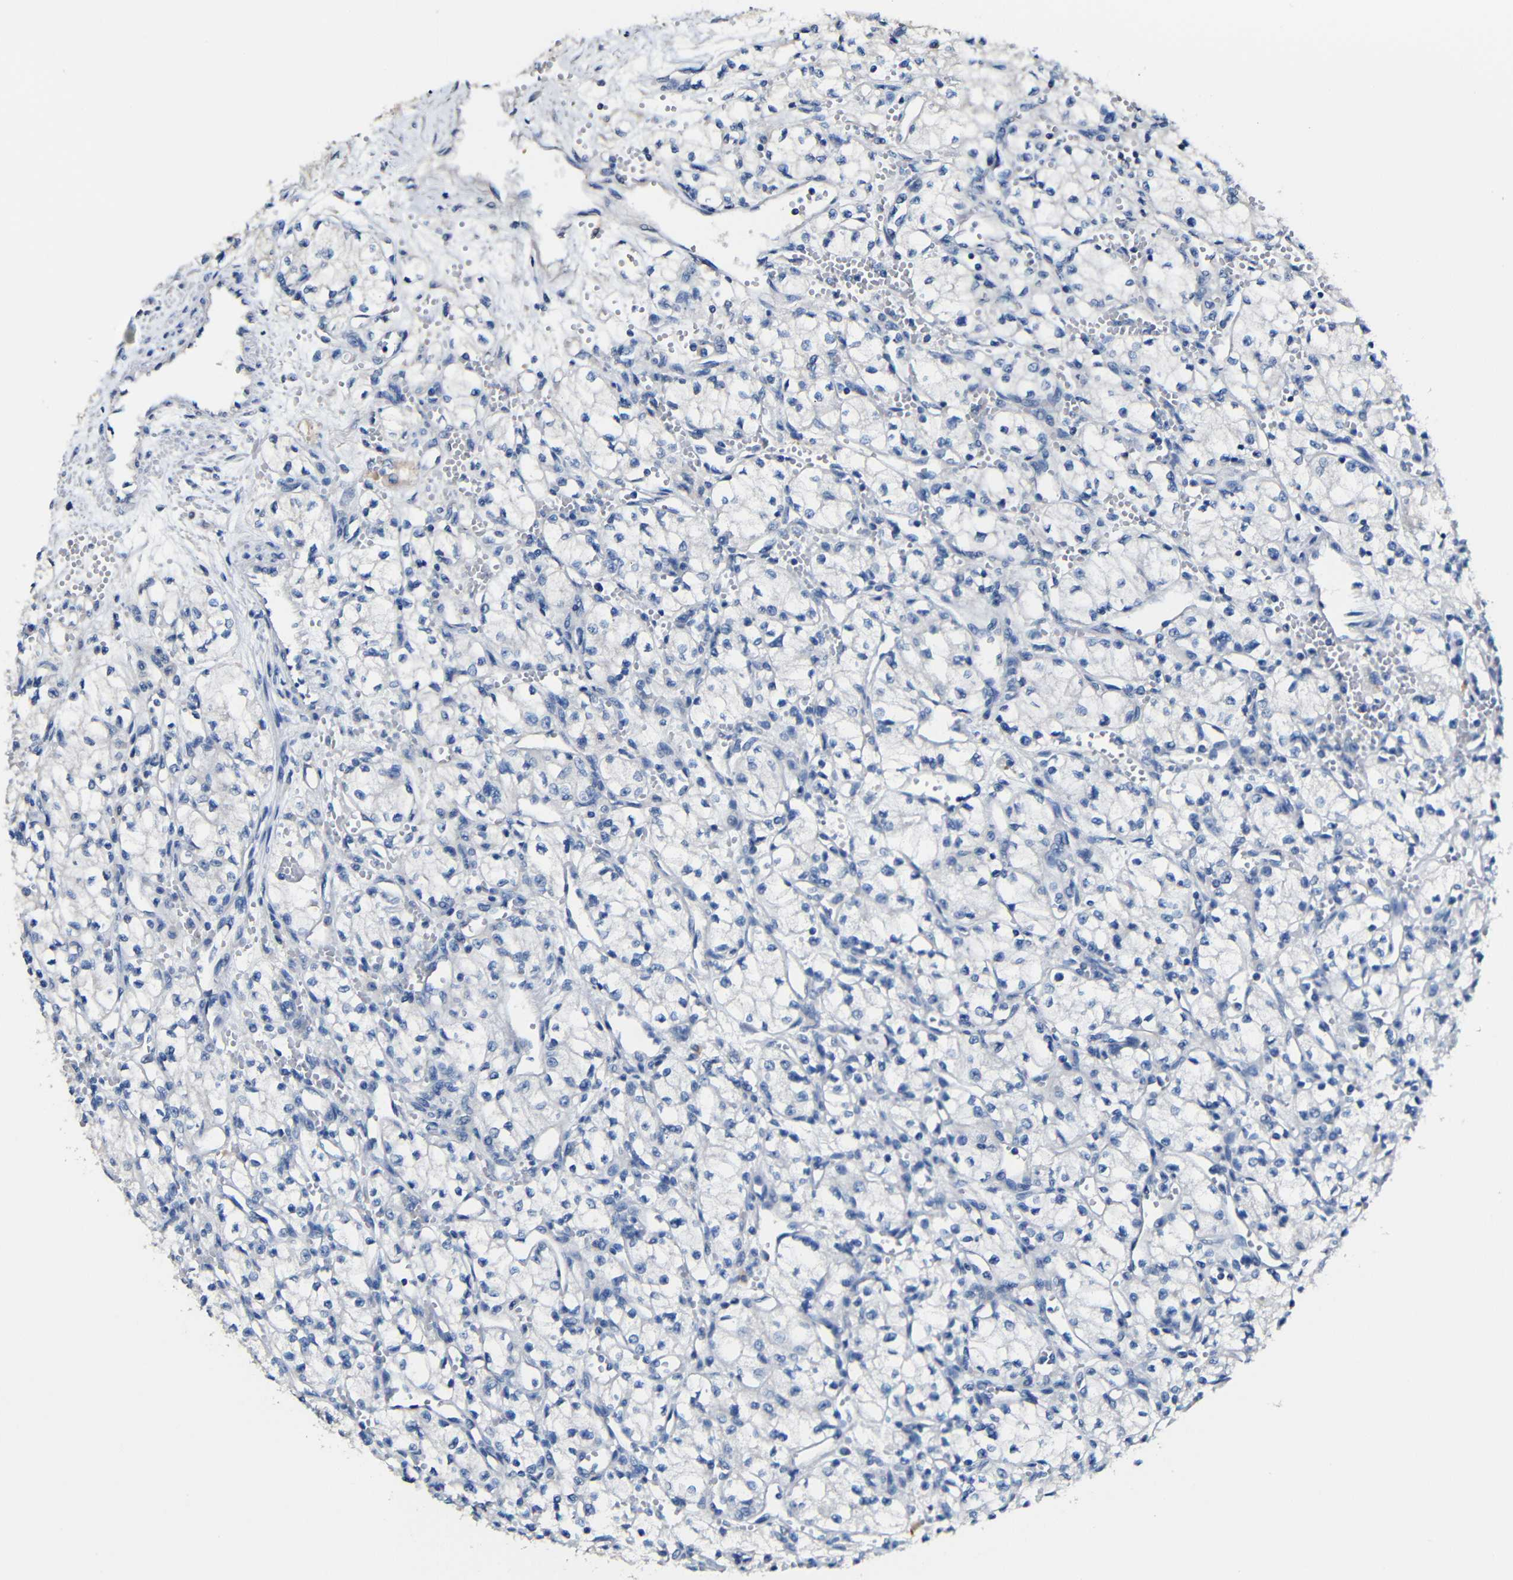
{"staining": {"intensity": "negative", "quantity": "none", "location": "none"}, "tissue": "renal cancer", "cell_type": "Tumor cells", "image_type": "cancer", "snomed": [{"axis": "morphology", "description": "Normal tissue, NOS"}, {"axis": "morphology", "description": "Adenocarcinoma, NOS"}, {"axis": "topography", "description": "Kidney"}], "caption": "Human renal cancer (adenocarcinoma) stained for a protein using immunohistochemistry displays no staining in tumor cells.", "gene": "ACKR2", "patient": {"sex": "male", "age": 59}}